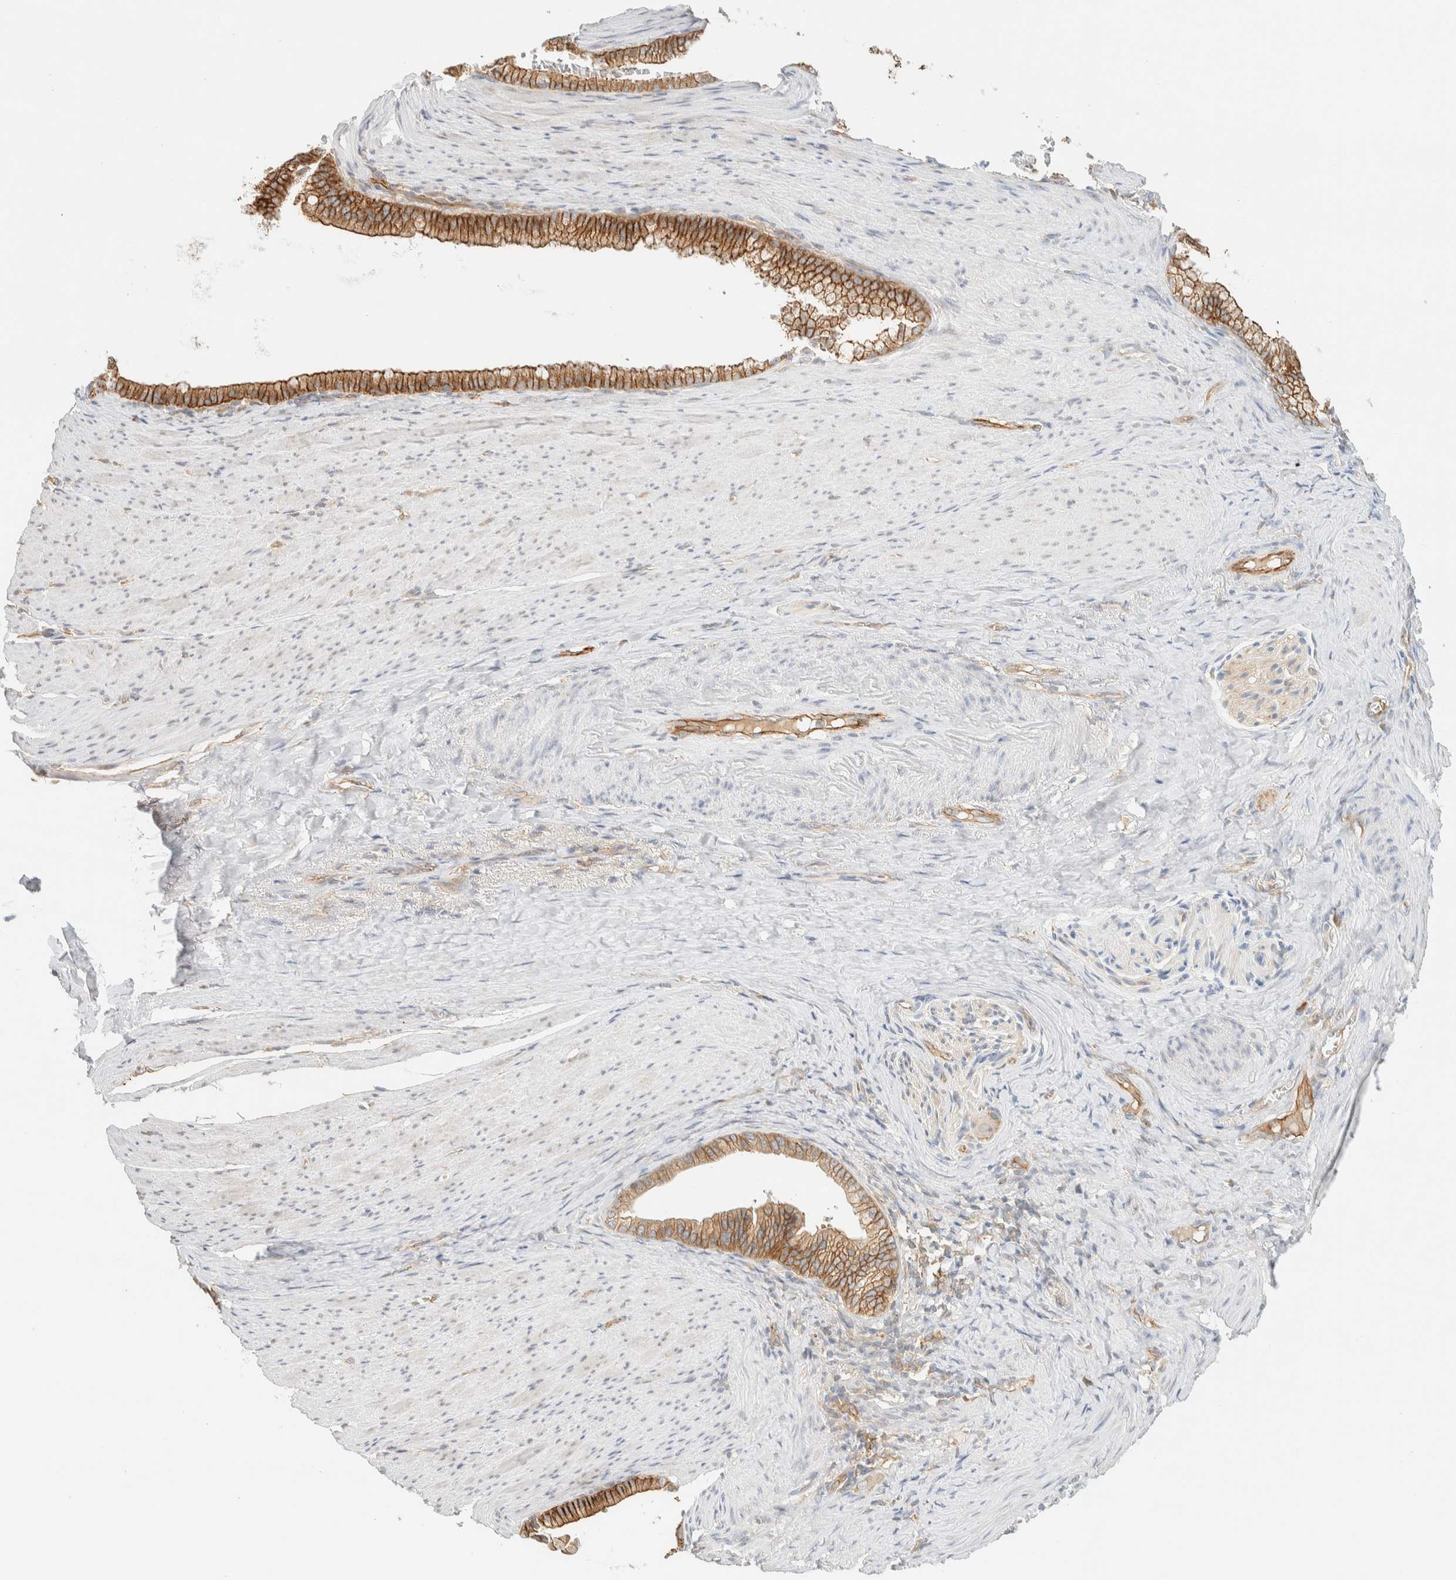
{"staining": {"intensity": "moderate", "quantity": ">75%", "location": "cytoplasmic/membranous"}, "tissue": "pancreatic cancer", "cell_type": "Tumor cells", "image_type": "cancer", "snomed": [{"axis": "morphology", "description": "Adenocarcinoma, NOS"}, {"axis": "topography", "description": "Pancreas"}], "caption": "An image of human pancreatic cancer (adenocarcinoma) stained for a protein reveals moderate cytoplasmic/membranous brown staining in tumor cells. The staining was performed using DAB (3,3'-diaminobenzidine) to visualize the protein expression in brown, while the nuclei were stained in blue with hematoxylin (Magnification: 20x).", "gene": "LIMA1", "patient": {"sex": "male", "age": 69}}